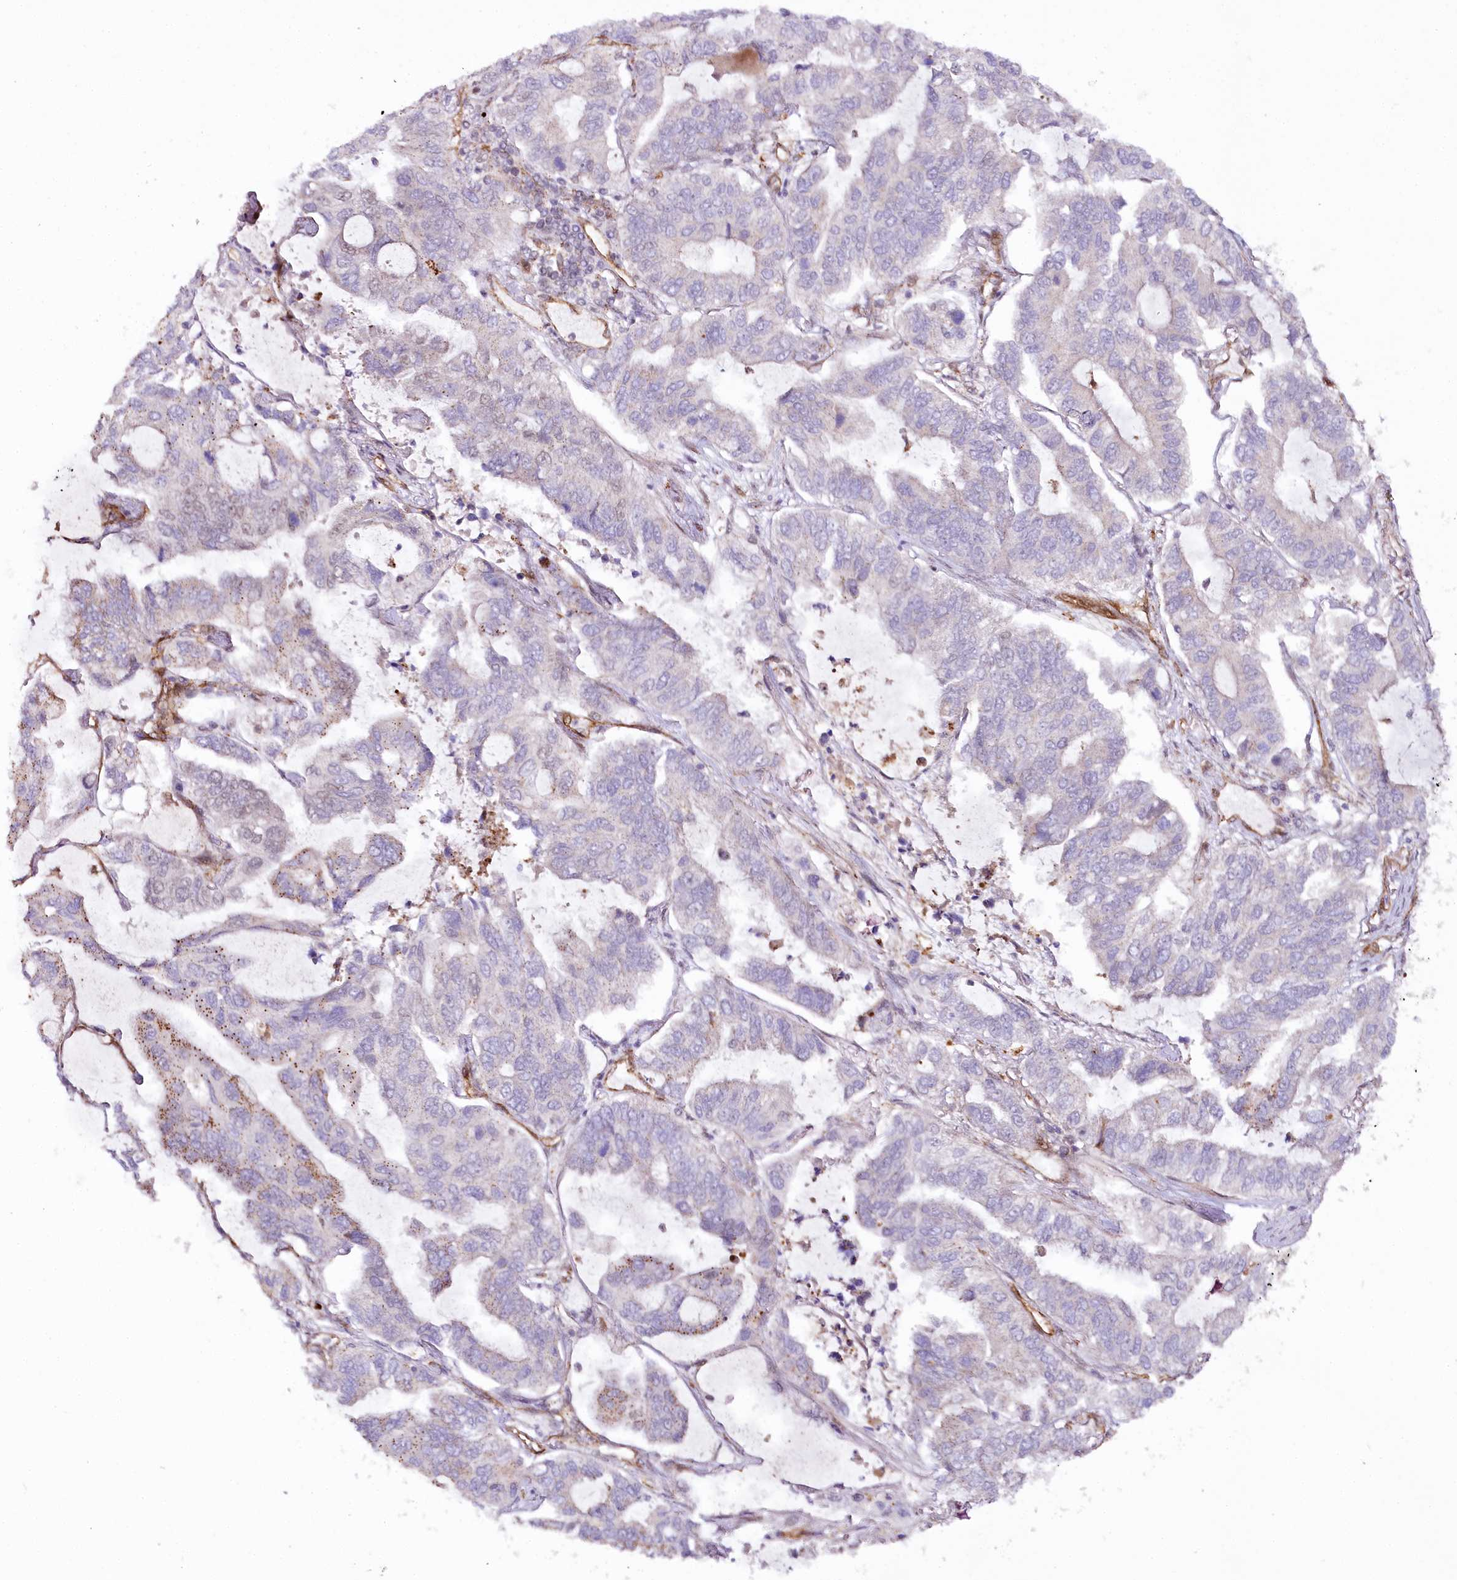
{"staining": {"intensity": "weak", "quantity": "<25%", "location": "cytoplasmic/membranous"}, "tissue": "lung cancer", "cell_type": "Tumor cells", "image_type": "cancer", "snomed": [{"axis": "morphology", "description": "Adenocarcinoma, NOS"}, {"axis": "topography", "description": "Lung"}], "caption": "Immunohistochemistry histopathology image of neoplastic tissue: human lung cancer stained with DAB (3,3'-diaminobenzidine) exhibits no significant protein positivity in tumor cells. (DAB immunohistochemistry, high magnification).", "gene": "COPG1", "patient": {"sex": "male", "age": 64}}